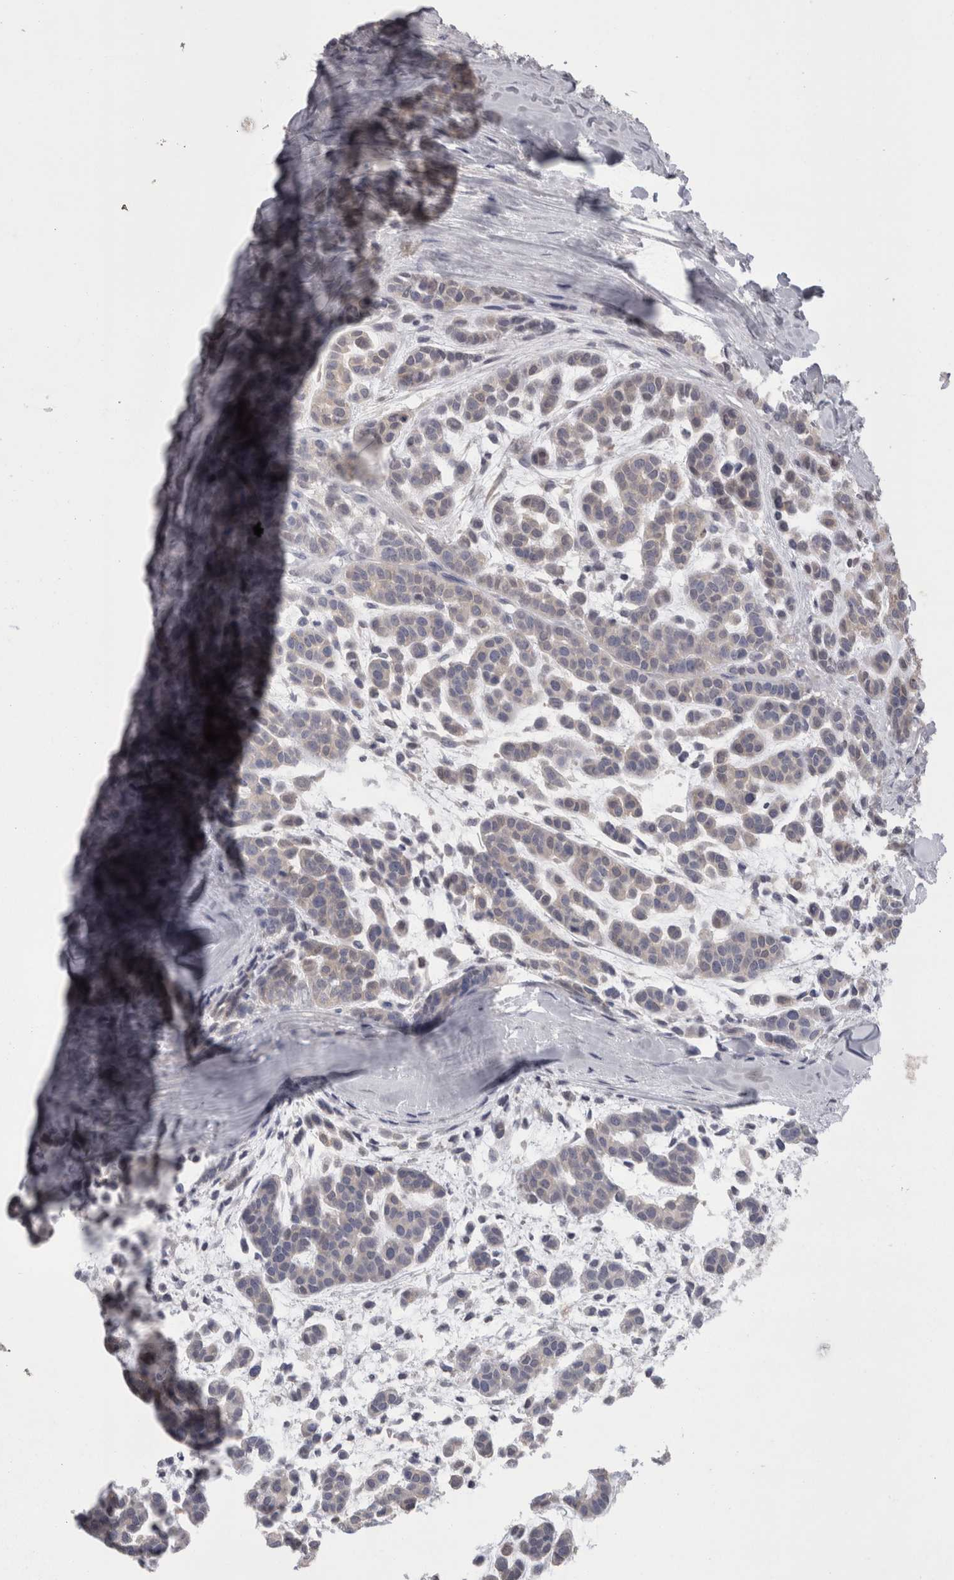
{"staining": {"intensity": "weak", "quantity": "<25%", "location": "cytoplasmic/membranous"}, "tissue": "head and neck cancer", "cell_type": "Tumor cells", "image_type": "cancer", "snomed": [{"axis": "morphology", "description": "Adenocarcinoma, NOS"}, {"axis": "morphology", "description": "Adenoma, NOS"}, {"axis": "topography", "description": "Head-Neck"}], "caption": "The micrograph shows no staining of tumor cells in head and neck cancer (adenocarcinoma).", "gene": "CAMK2D", "patient": {"sex": "female", "age": 55}}